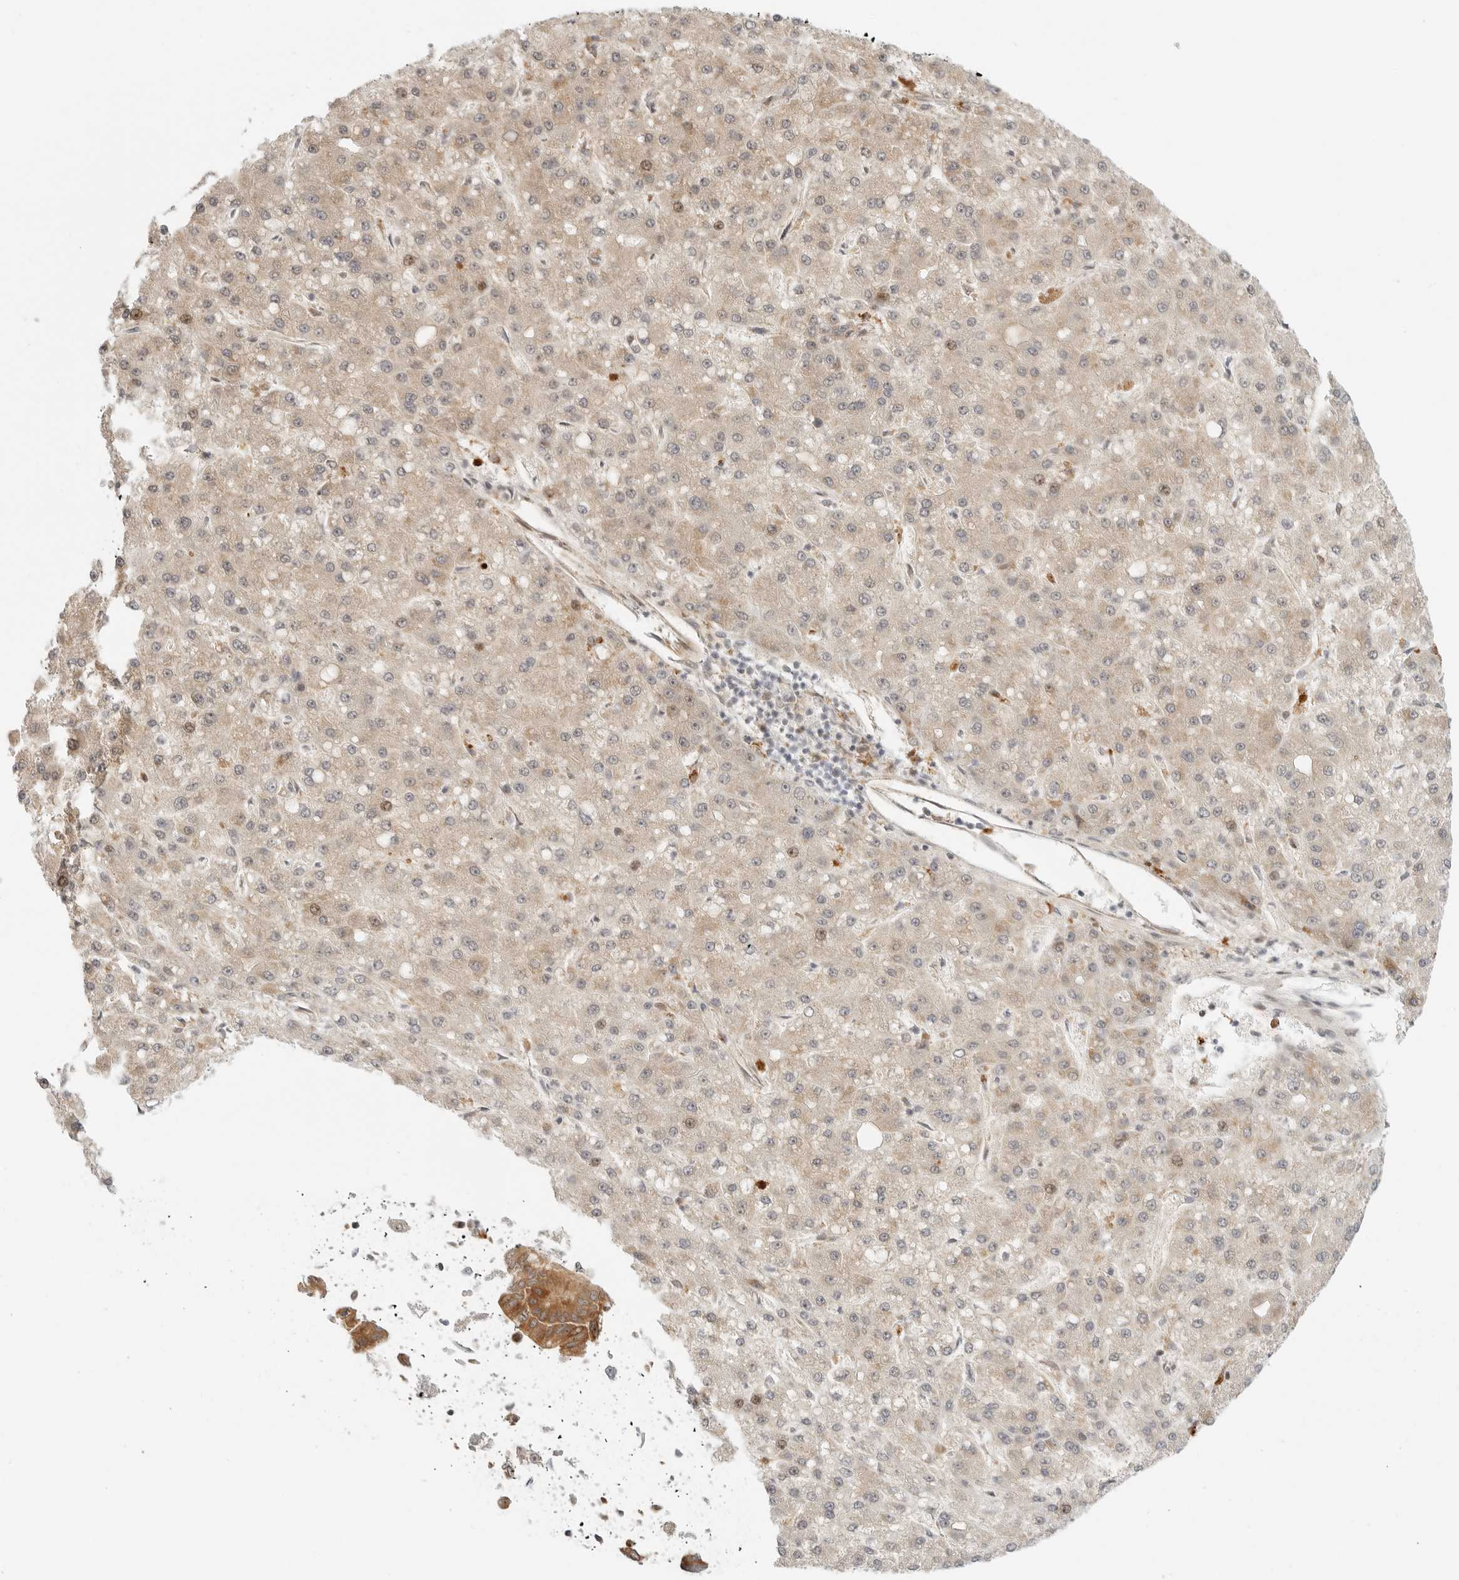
{"staining": {"intensity": "weak", "quantity": ">75%", "location": "cytoplasmic/membranous"}, "tissue": "liver cancer", "cell_type": "Tumor cells", "image_type": "cancer", "snomed": [{"axis": "morphology", "description": "Carcinoma, Hepatocellular, NOS"}, {"axis": "topography", "description": "Liver"}], "caption": "This image demonstrates immunohistochemistry (IHC) staining of liver hepatocellular carcinoma, with low weak cytoplasmic/membranous expression in approximately >75% of tumor cells.", "gene": "DSCC1", "patient": {"sex": "male", "age": 67}}